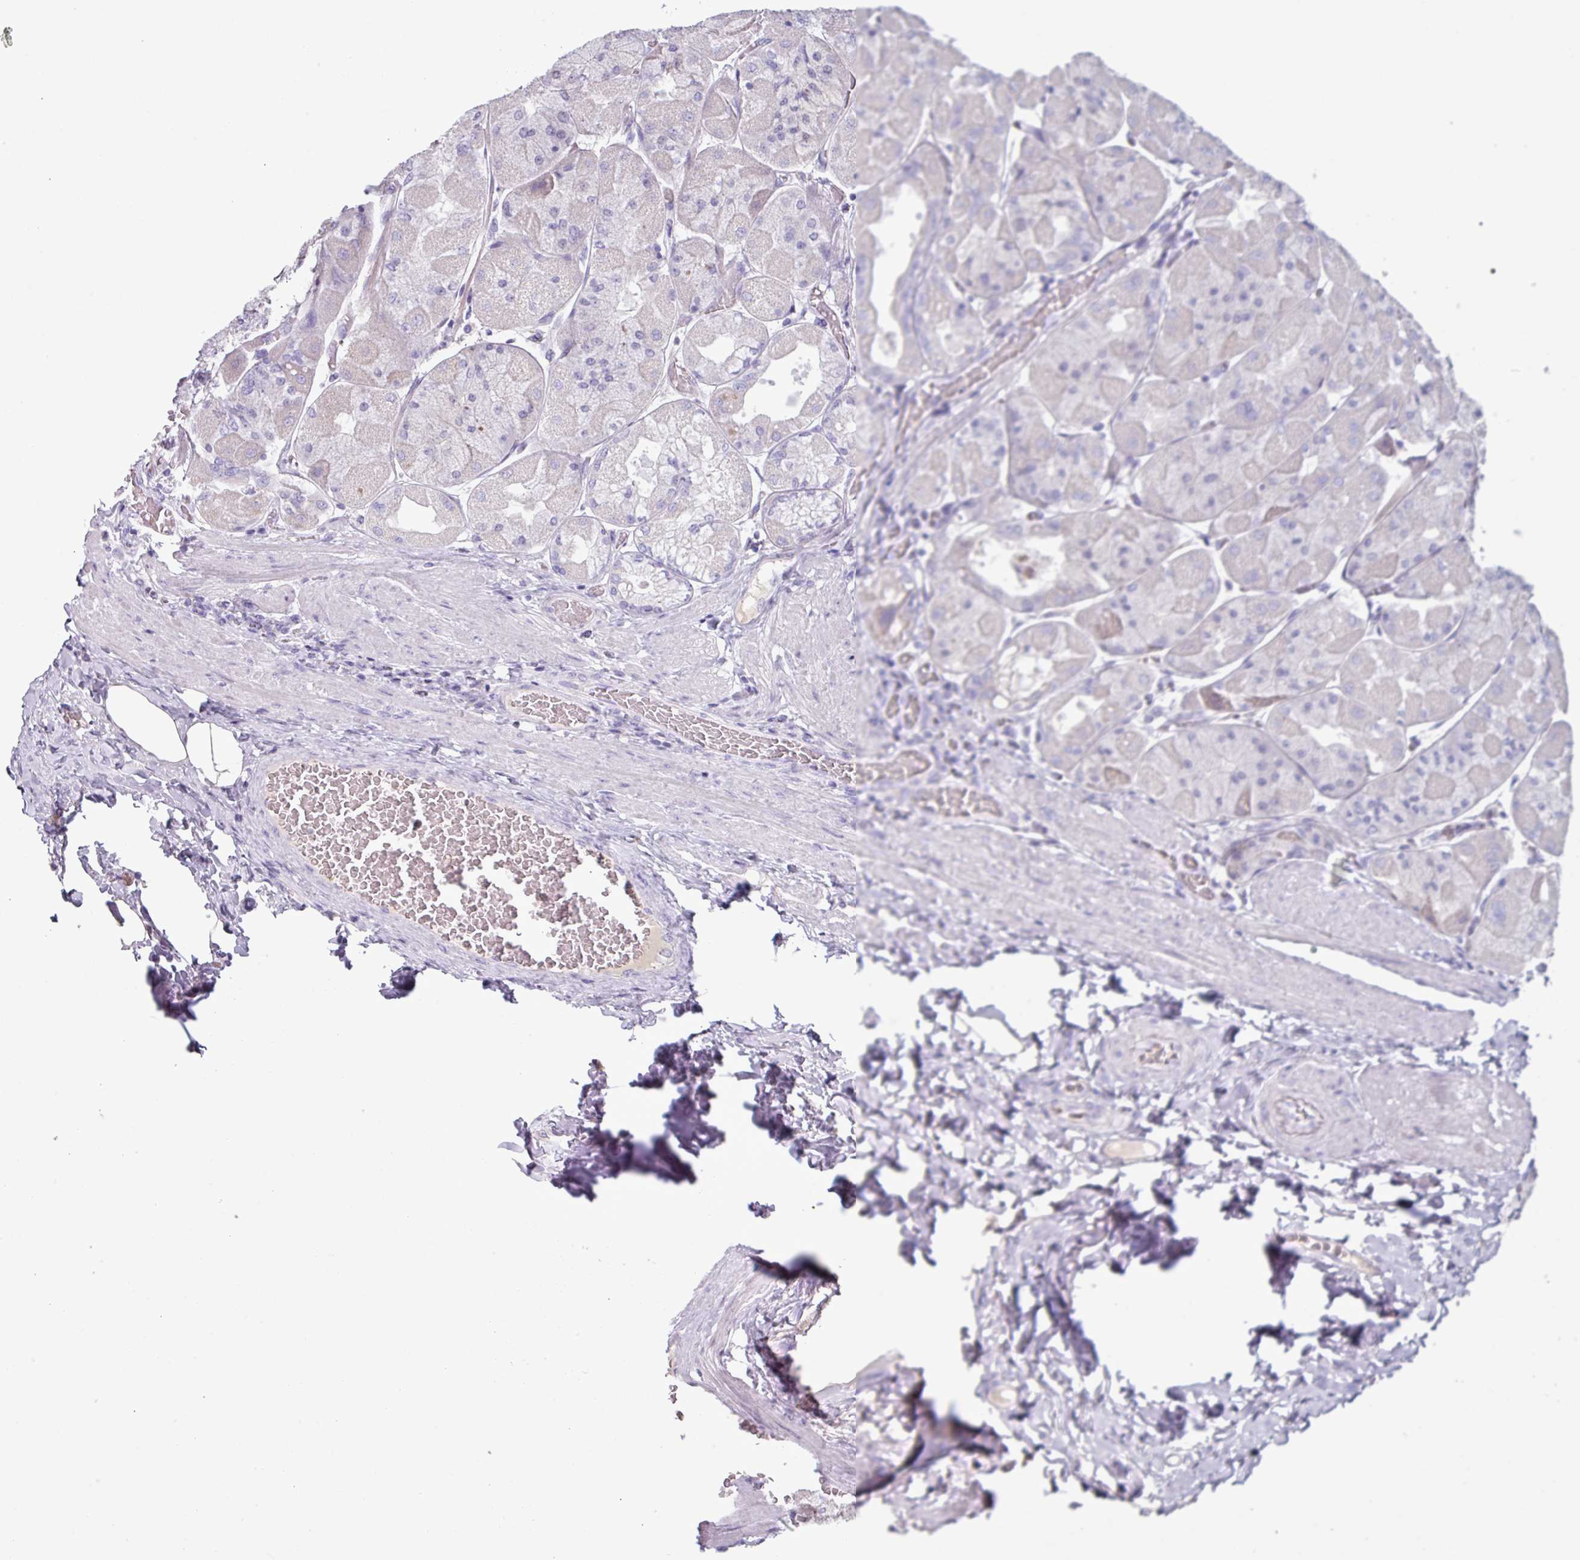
{"staining": {"intensity": "negative", "quantity": "none", "location": "none"}, "tissue": "stomach", "cell_type": "Glandular cells", "image_type": "normal", "snomed": [{"axis": "morphology", "description": "Normal tissue, NOS"}, {"axis": "topography", "description": "Stomach"}], "caption": "The micrograph demonstrates no significant positivity in glandular cells of stomach.", "gene": "OR2T10", "patient": {"sex": "female", "age": 61}}